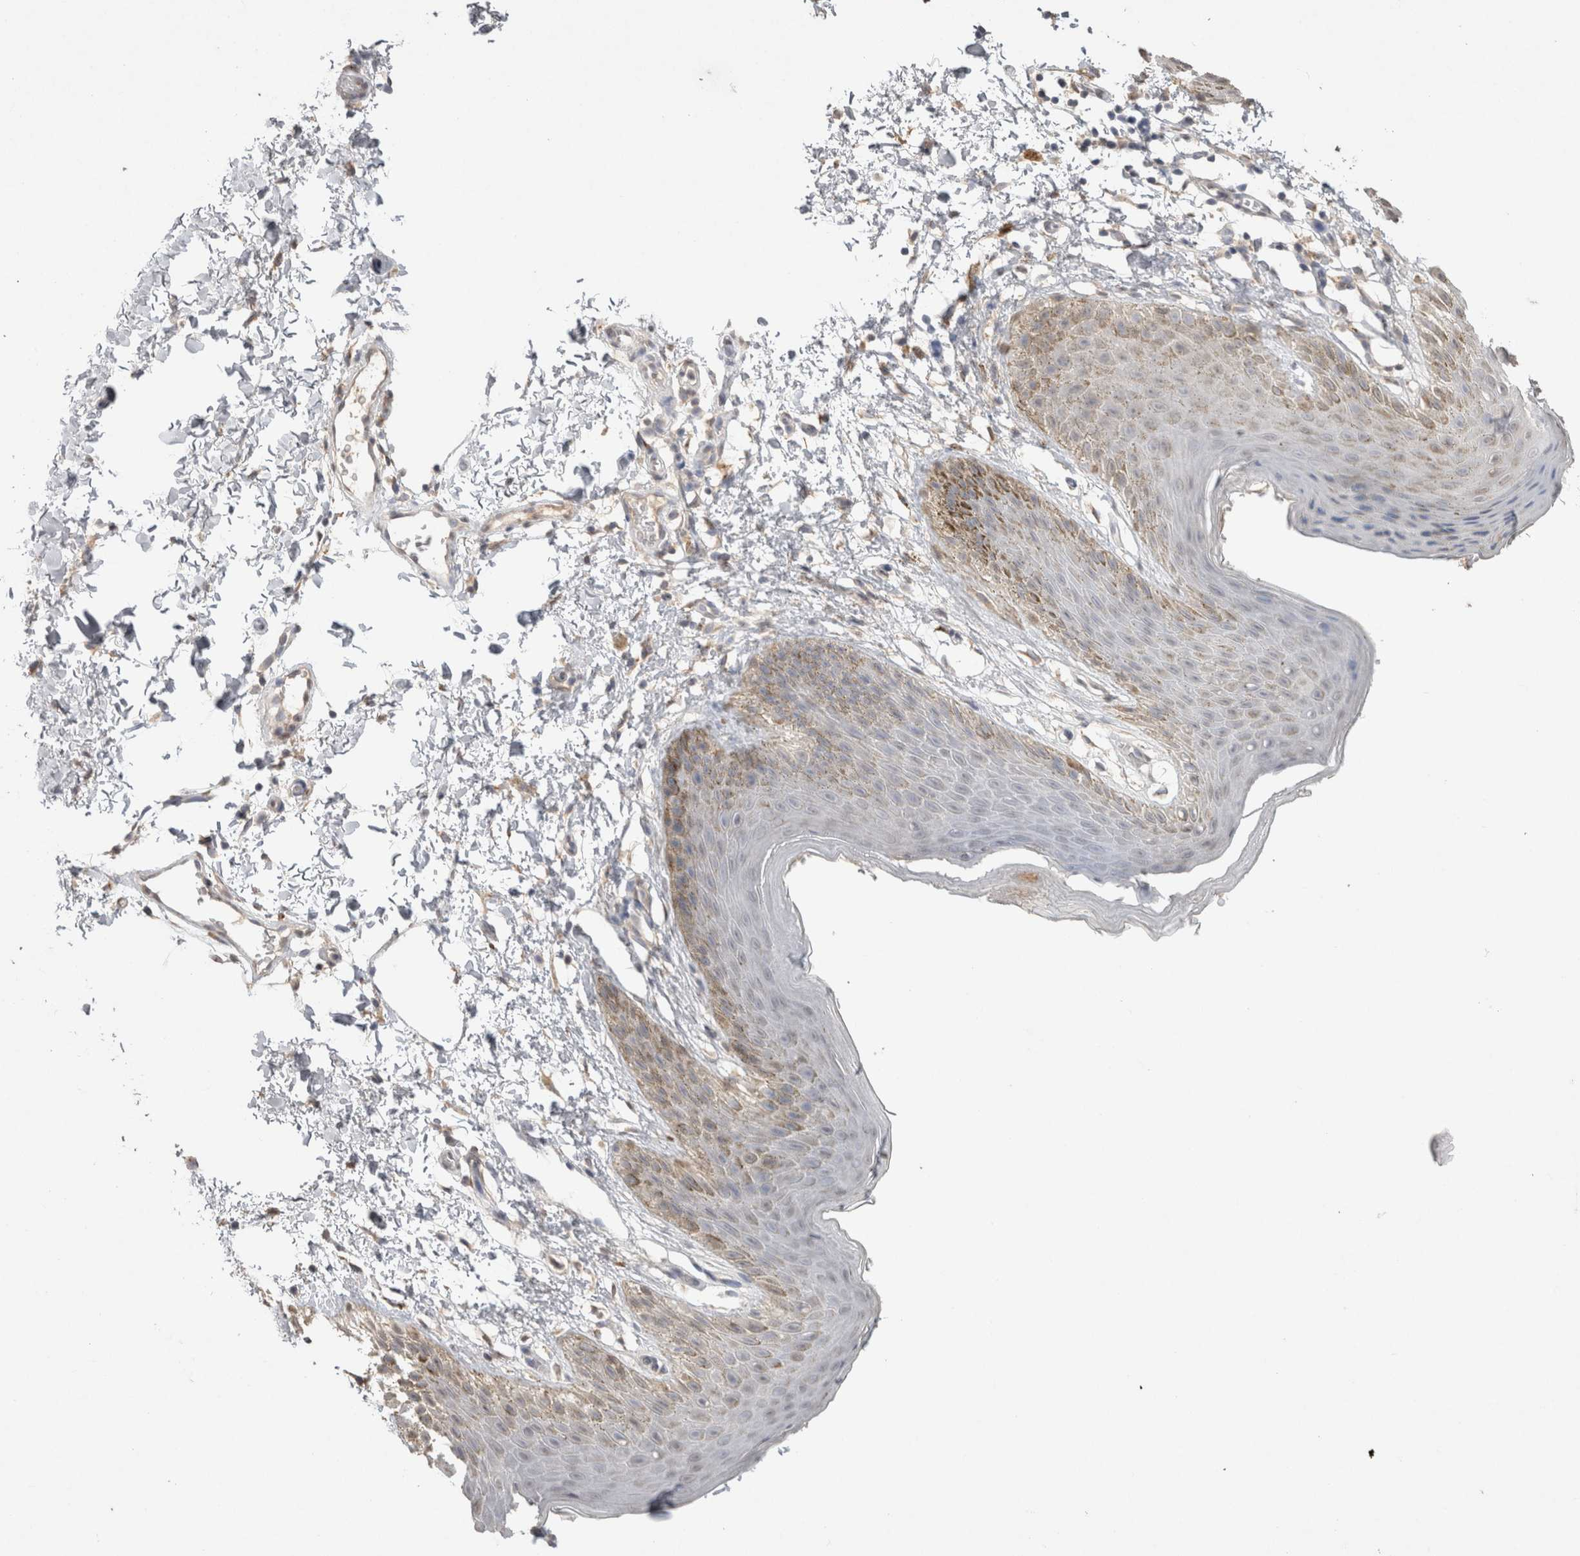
{"staining": {"intensity": "moderate", "quantity": "<25%", "location": "cytoplasmic/membranous"}, "tissue": "skin", "cell_type": "Epidermal cells", "image_type": "normal", "snomed": [{"axis": "morphology", "description": "Normal tissue, NOS"}, {"axis": "topography", "description": "Anal"}, {"axis": "topography", "description": "Peripheral nerve tissue"}], "caption": "The histopathology image demonstrates staining of normal skin, revealing moderate cytoplasmic/membranous protein staining (brown color) within epidermal cells. (Stains: DAB in brown, nuclei in blue, Microscopy: brightfield microscopy at high magnification).", "gene": "NAALADL2", "patient": {"sex": "male", "age": 44}}